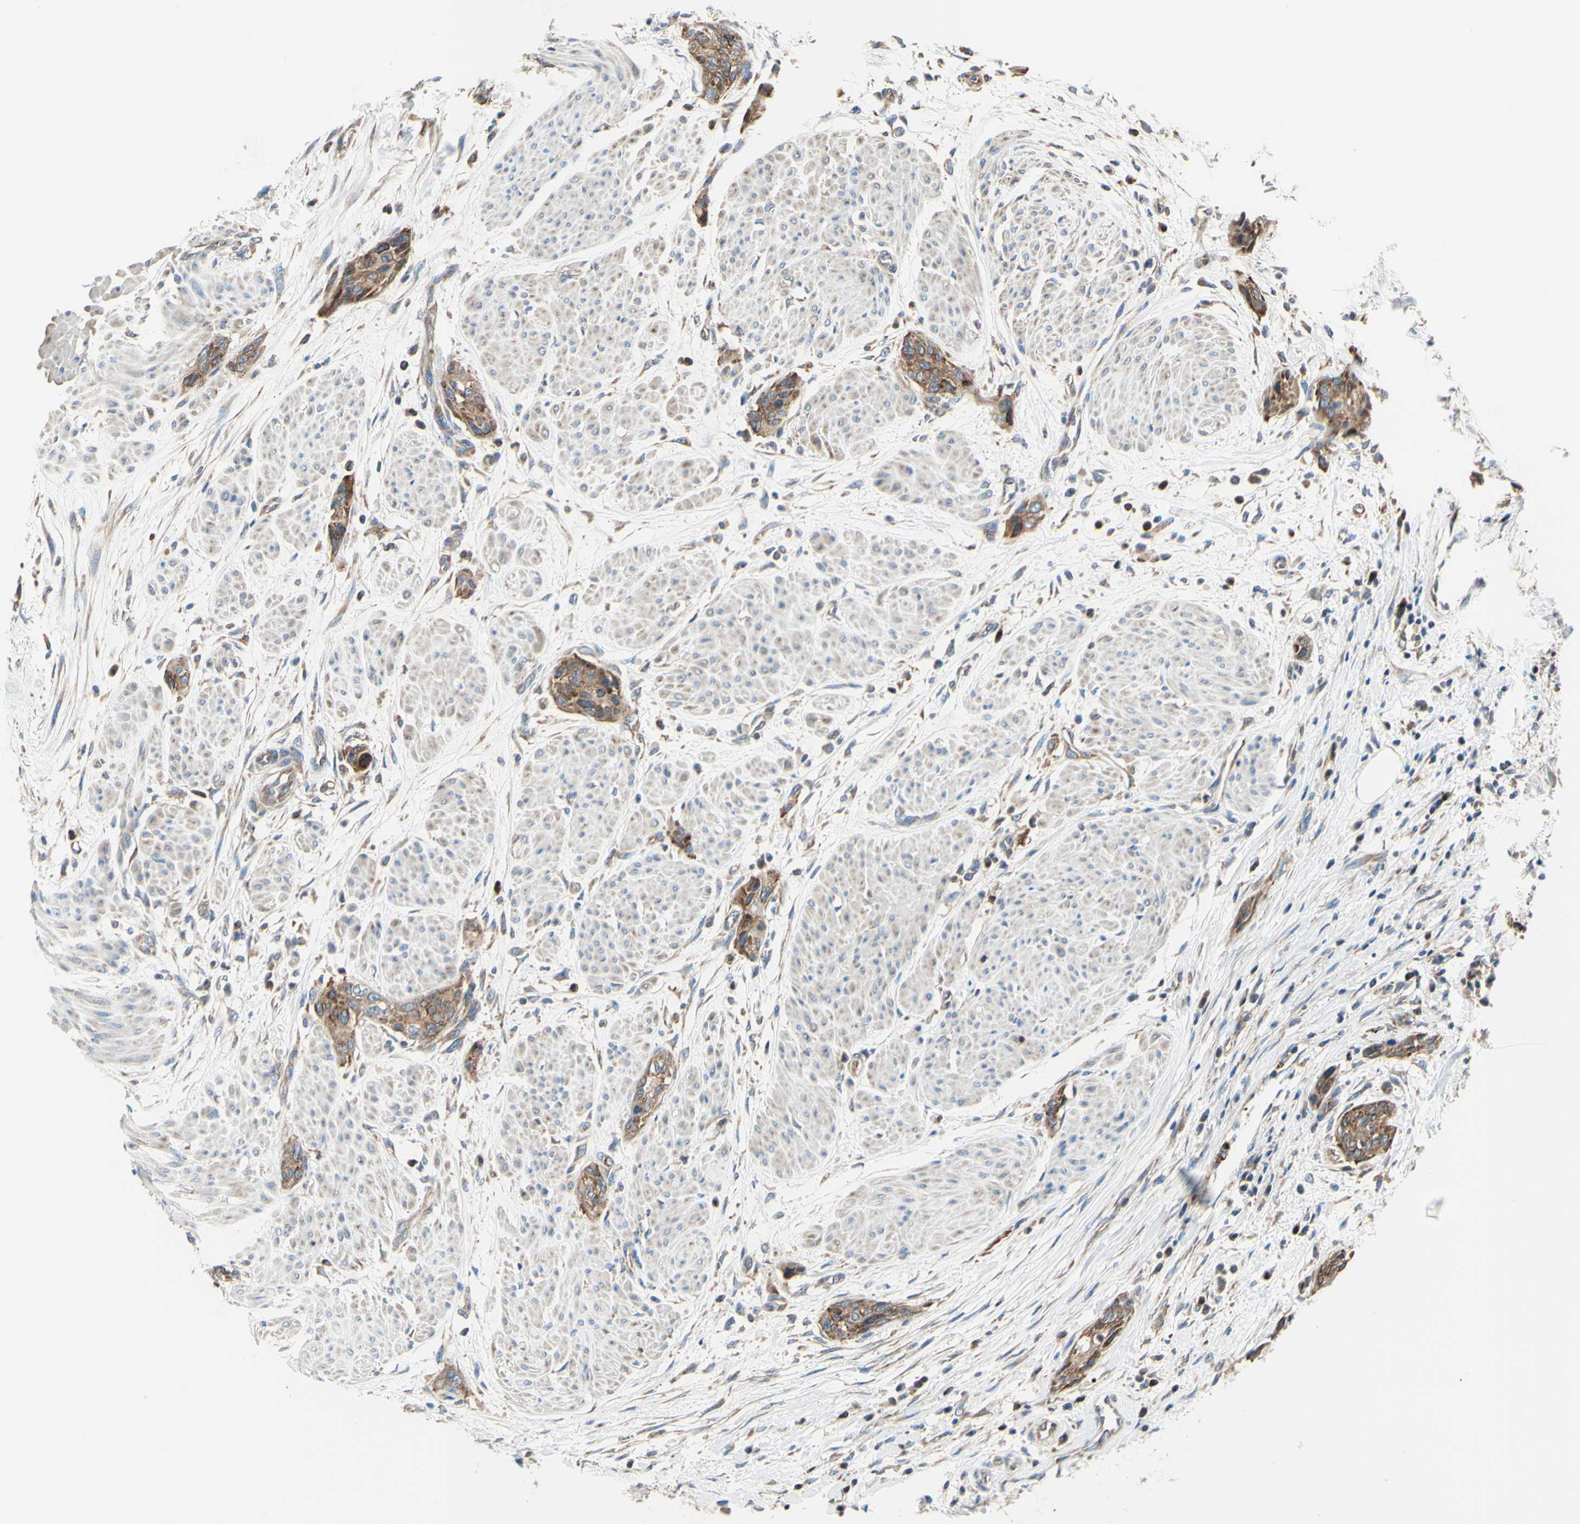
{"staining": {"intensity": "strong", "quantity": ">75%", "location": "cytoplasmic/membranous"}, "tissue": "urothelial cancer", "cell_type": "Tumor cells", "image_type": "cancer", "snomed": [{"axis": "morphology", "description": "Urothelial carcinoma, High grade"}, {"axis": "topography", "description": "Urinary bladder"}], "caption": "Brown immunohistochemical staining in urothelial cancer exhibits strong cytoplasmic/membranous positivity in approximately >75% of tumor cells. The protein is shown in brown color, while the nuclei are stained blue.", "gene": "FMR1", "patient": {"sex": "male", "age": 35}}